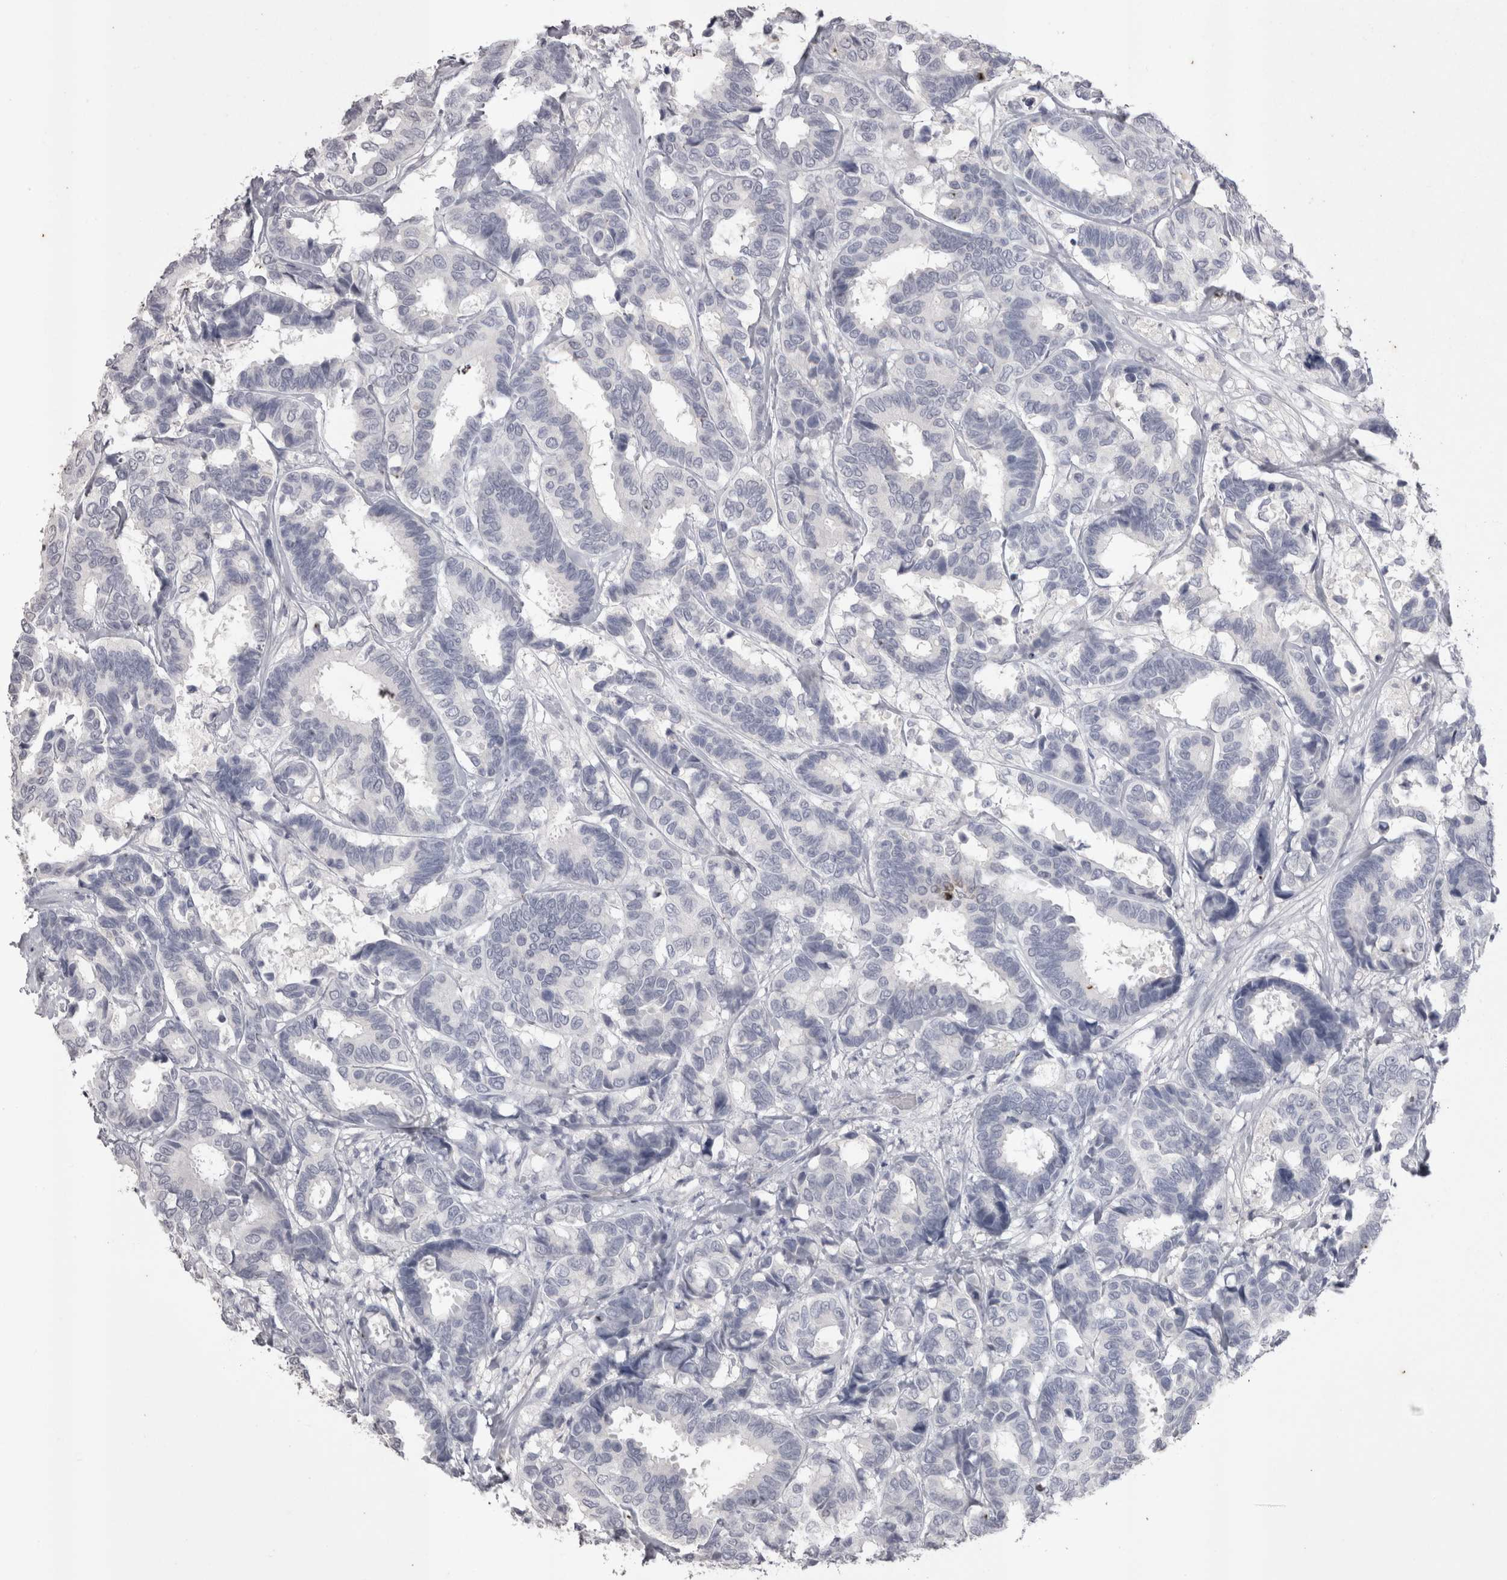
{"staining": {"intensity": "negative", "quantity": "none", "location": "none"}, "tissue": "breast cancer", "cell_type": "Tumor cells", "image_type": "cancer", "snomed": [{"axis": "morphology", "description": "Duct carcinoma"}, {"axis": "topography", "description": "Breast"}], "caption": "An image of breast intraductal carcinoma stained for a protein displays no brown staining in tumor cells.", "gene": "LAX1", "patient": {"sex": "female", "age": 87}}